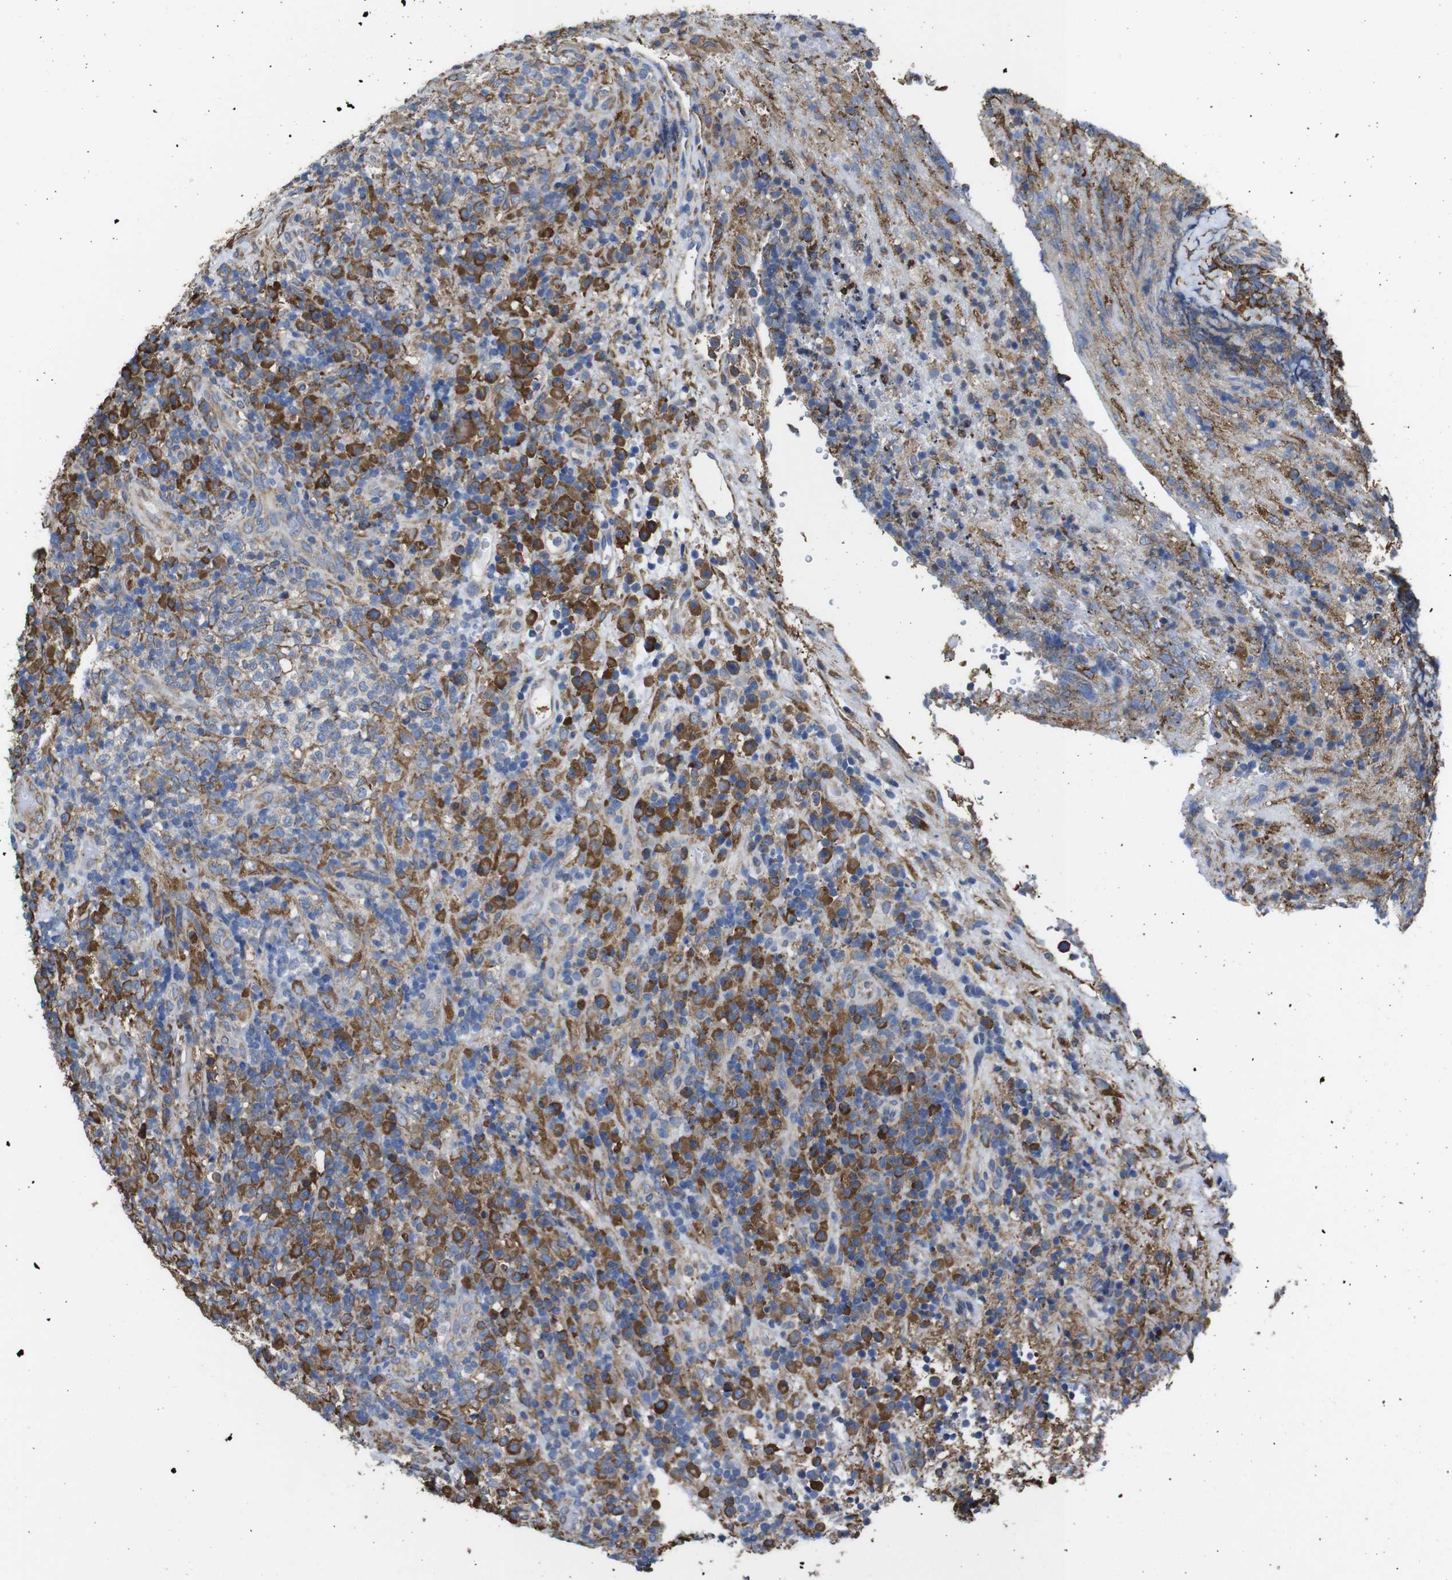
{"staining": {"intensity": "moderate", "quantity": "25%-75%", "location": "cytoplasmic/membranous"}, "tissue": "lymphoma", "cell_type": "Tumor cells", "image_type": "cancer", "snomed": [{"axis": "morphology", "description": "Malignant lymphoma, non-Hodgkin's type, High grade"}, {"axis": "topography", "description": "Lymph node"}], "caption": "Lymphoma stained with IHC reveals moderate cytoplasmic/membranous staining in about 25%-75% of tumor cells. (brown staining indicates protein expression, while blue staining denotes nuclei).", "gene": "PPIB", "patient": {"sex": "female", "age": 76}}